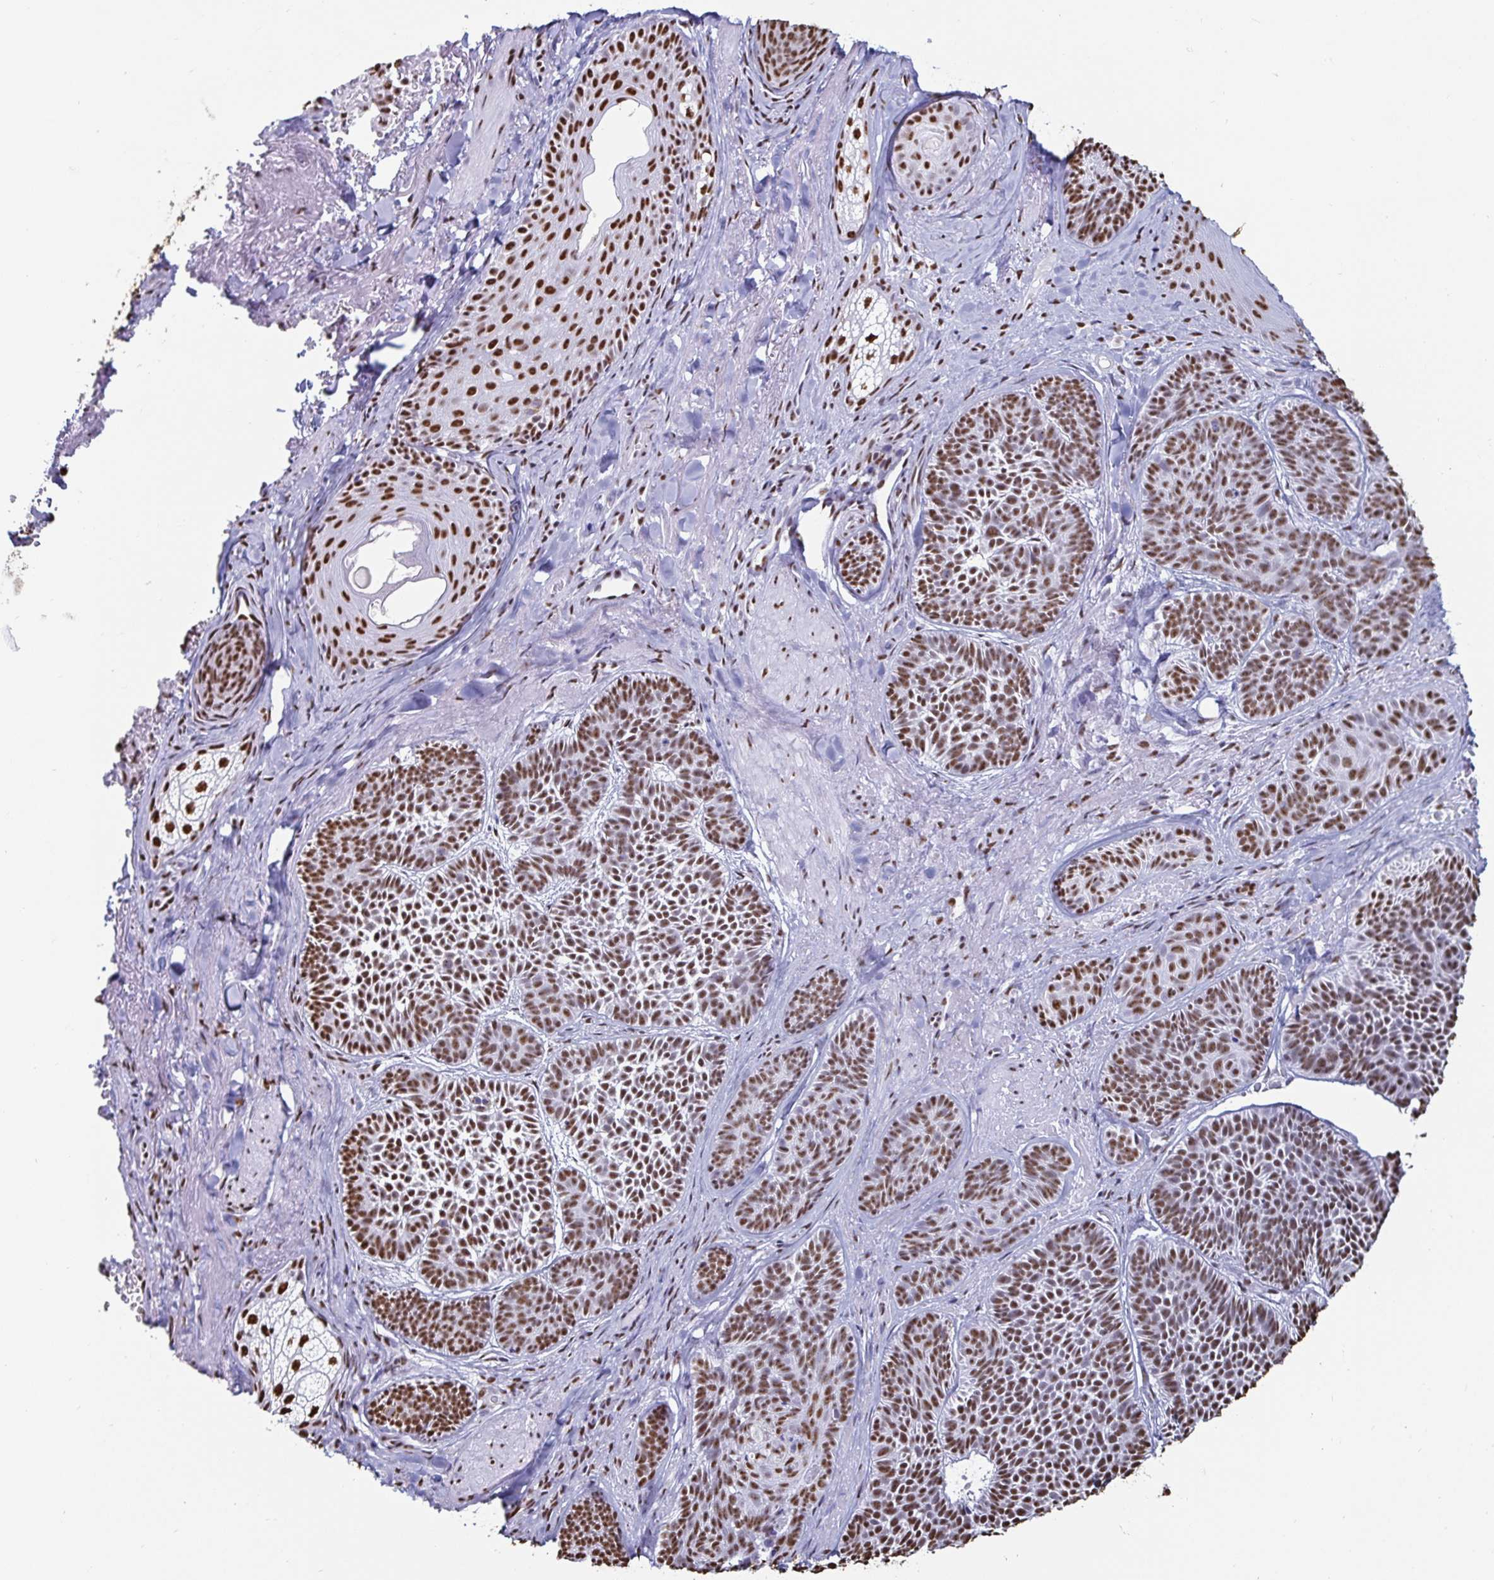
{"staining": {"intensity": "moderate", "quantity": ">75%", "location": "nuclear"}, "tissue": "skin cancer", "cell_type": "Tumor cells", "image_type": "cancer", "snomed": [{"axis": "morphology", "description": "Basal cell carcinoma"}, {"axis": "topography", "description": "Skin"}], "caption": "Tumor cells display medium levels of moderate nuclear expression in approximately >75% of cells in human skin cancer (basal cell carcinoma).", "gene": "DDX39B", "patient": {"sex": "male", "age": 81}}